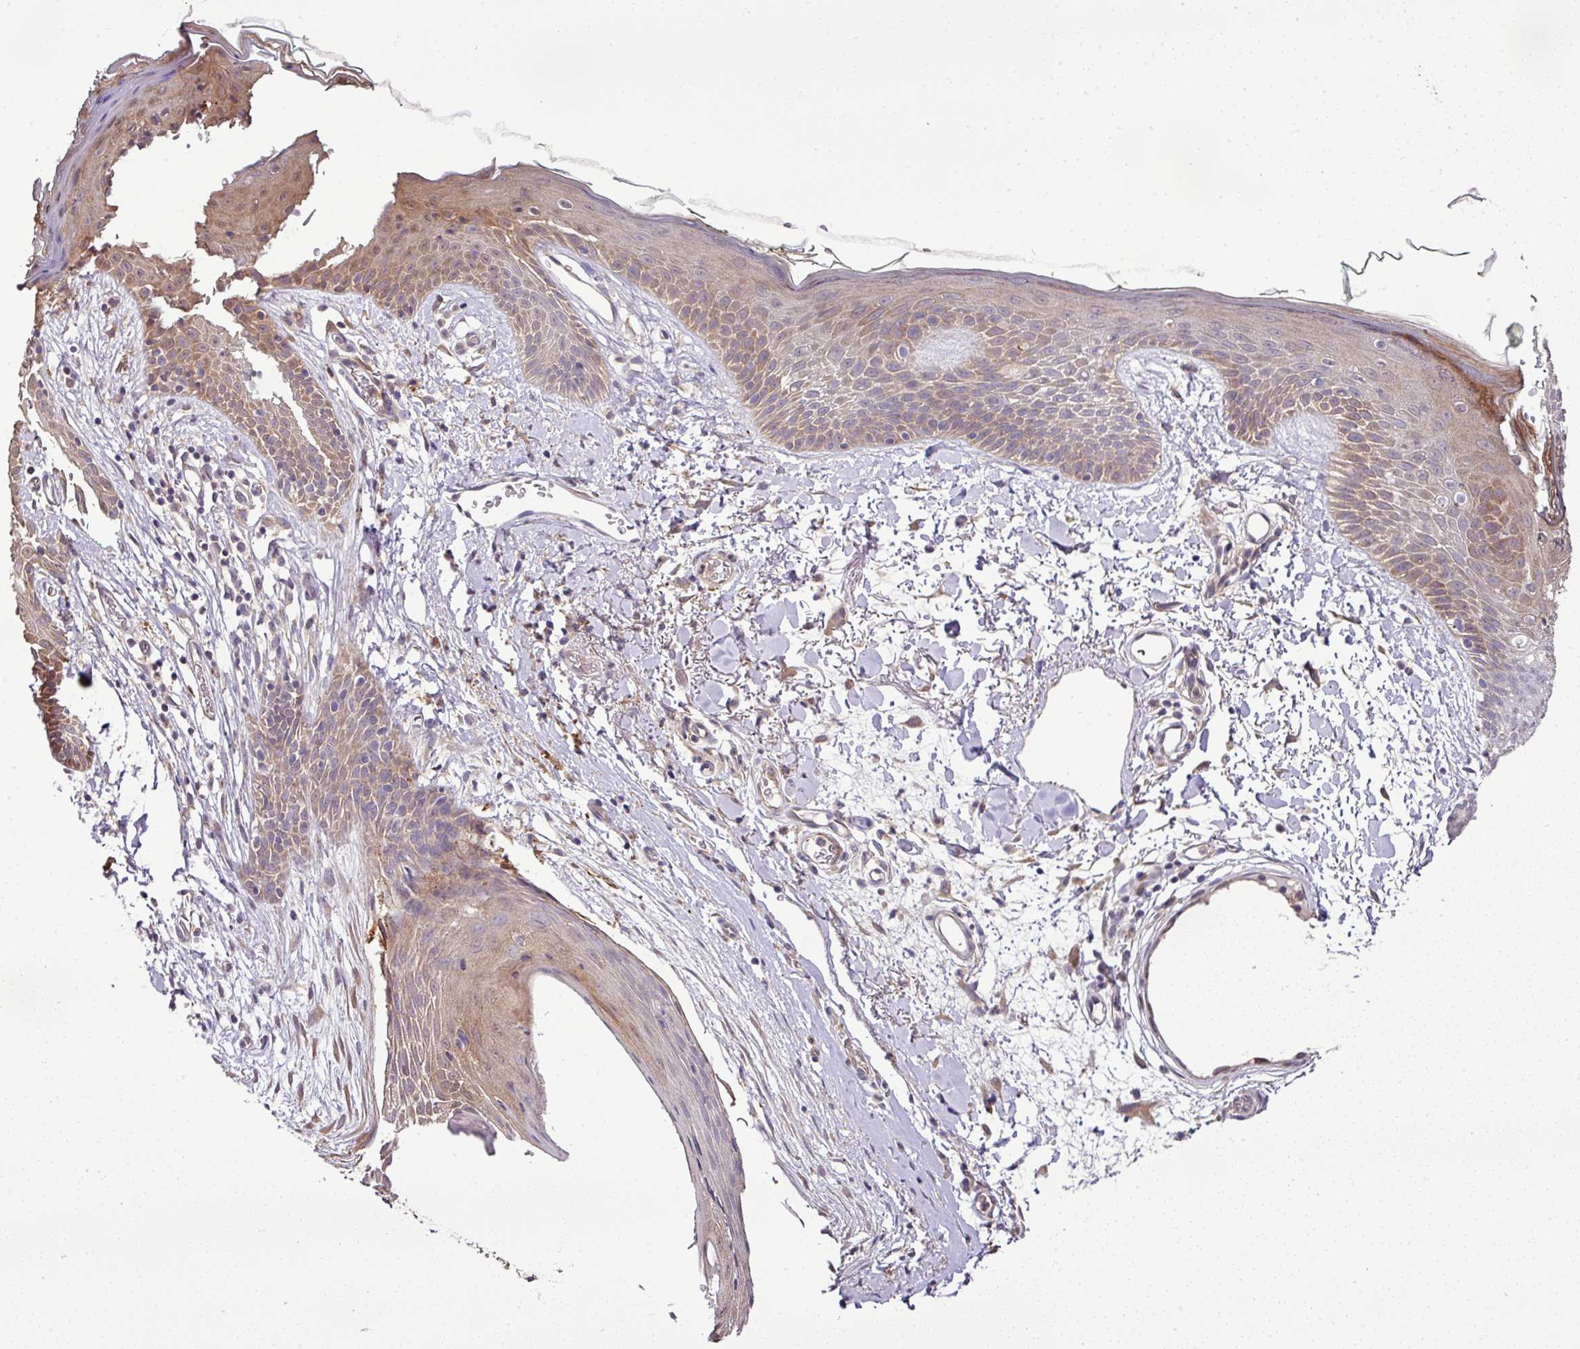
{"staining": {"intensity": "weak", "quantity": ">75%", "location": "cytoplasmic/membranous"}, "tissue": "skin", "cell_type": "Fibroblasts", "image_type": "normal", "snomed": [{"axis": "morphology", "description": "Normal tissue, NOS"}, {"axis": "topography", "description": "Skin"}], "caption": "Approximately >75% of fibroblasts in benign skin demonstrate weak cytoplasmic/membranous protein expression as visualized by brown immunohistochemical staining.", "gene": "TMEM107", "patient": {"sex": "male", "age": 79}}